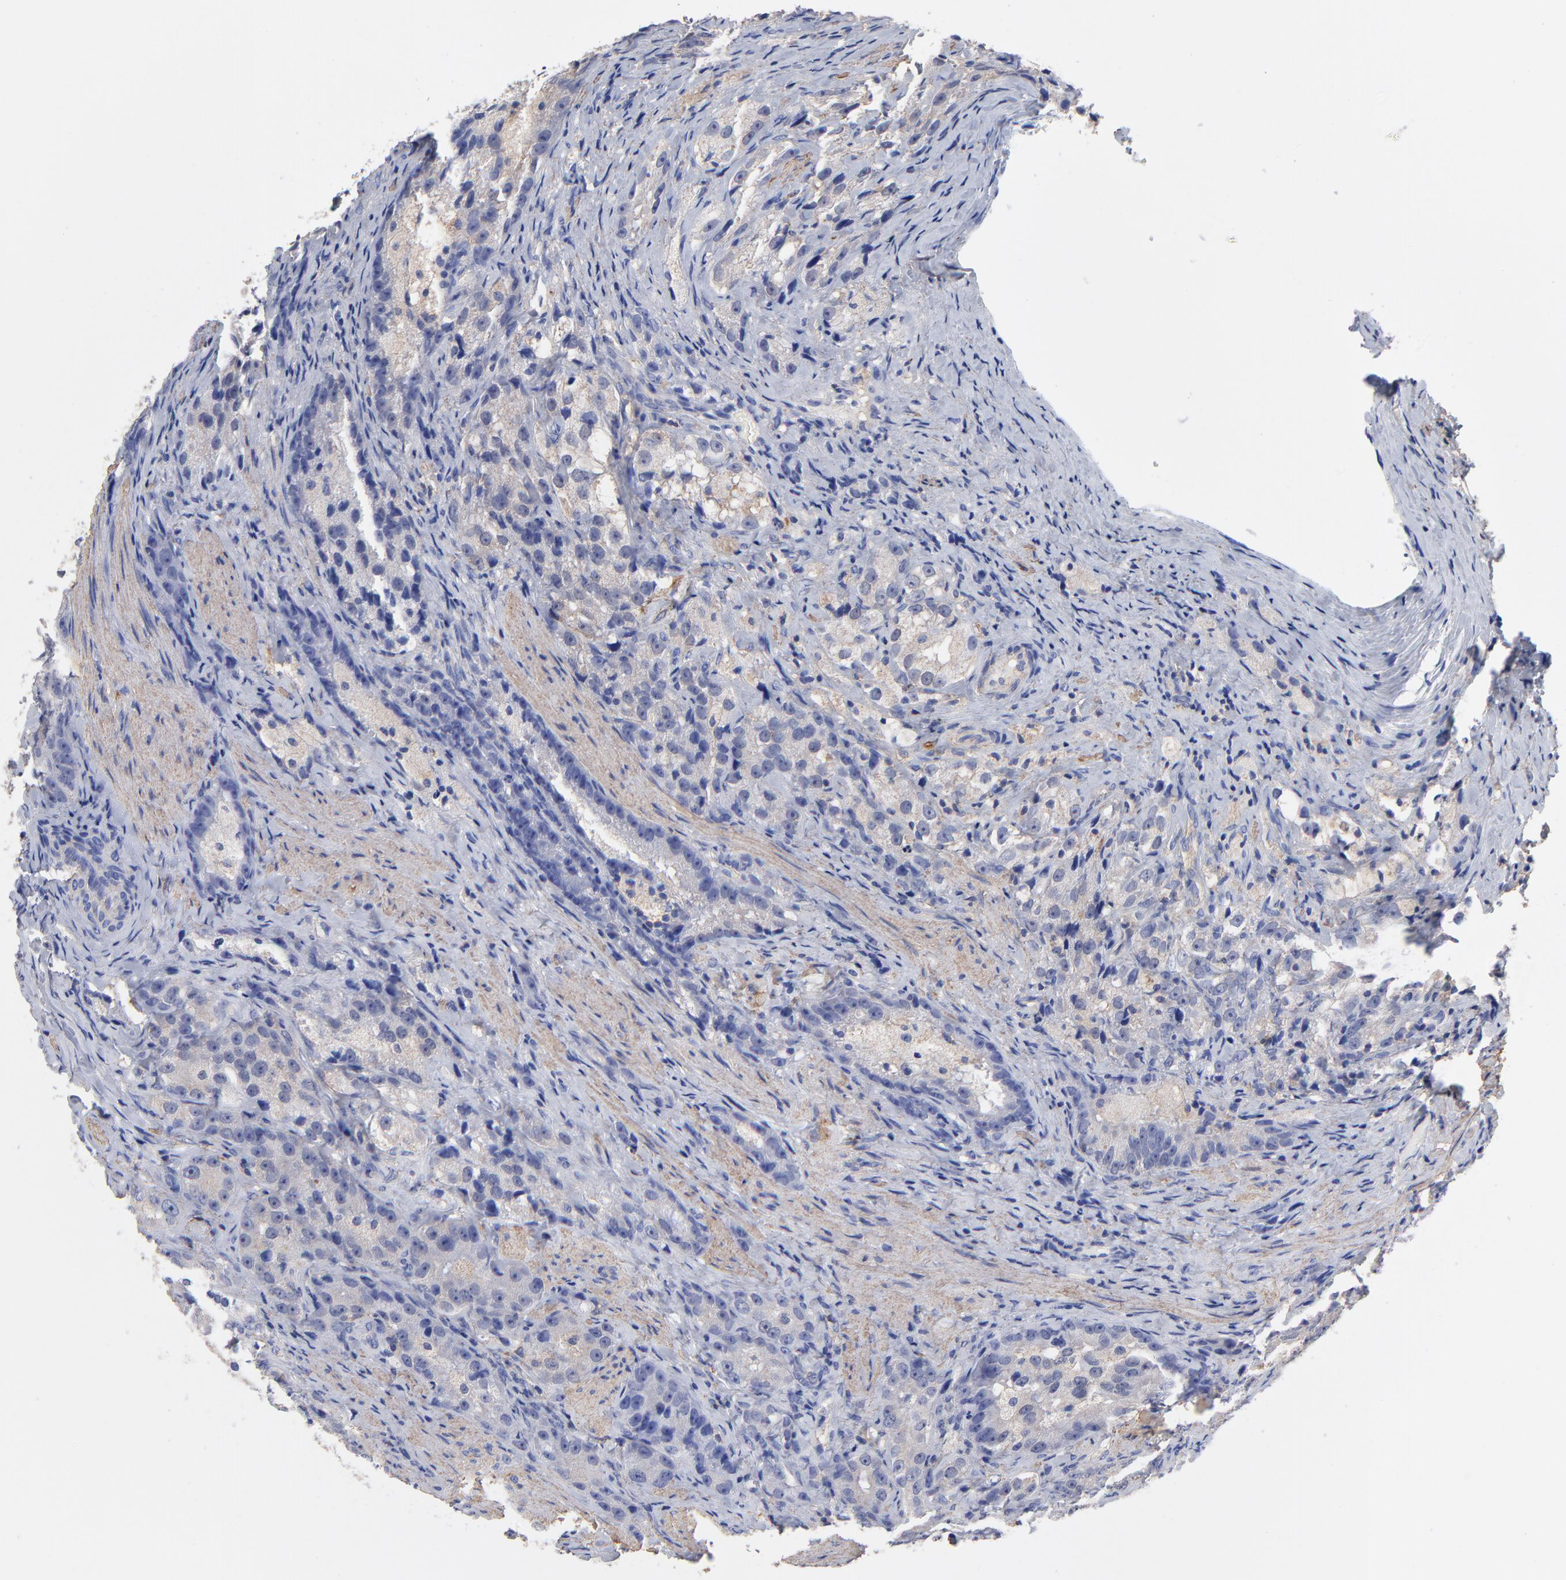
{"staining": {"intensity": "weak", "quantity": "25%-75%", "location": "cytoplasmic/membranous"}, "tissue": "prostate cancer", "cell_type": "Tumor cells", "image_type": "cancer", "snomed": [{"axis": "morphology", "description": "Adenocarcinoma, High grade"}, {"axis": "topography", "description": "Prostate"}], "caption": "The image shows staining of prostate cancer (high-grade adenocarcinoma), revealing weak cytoplasmic/membranous protein positivity (brown color) within tumor cells.", "gene": "ASL", "patient": {"sex": "male", "age": 63}}